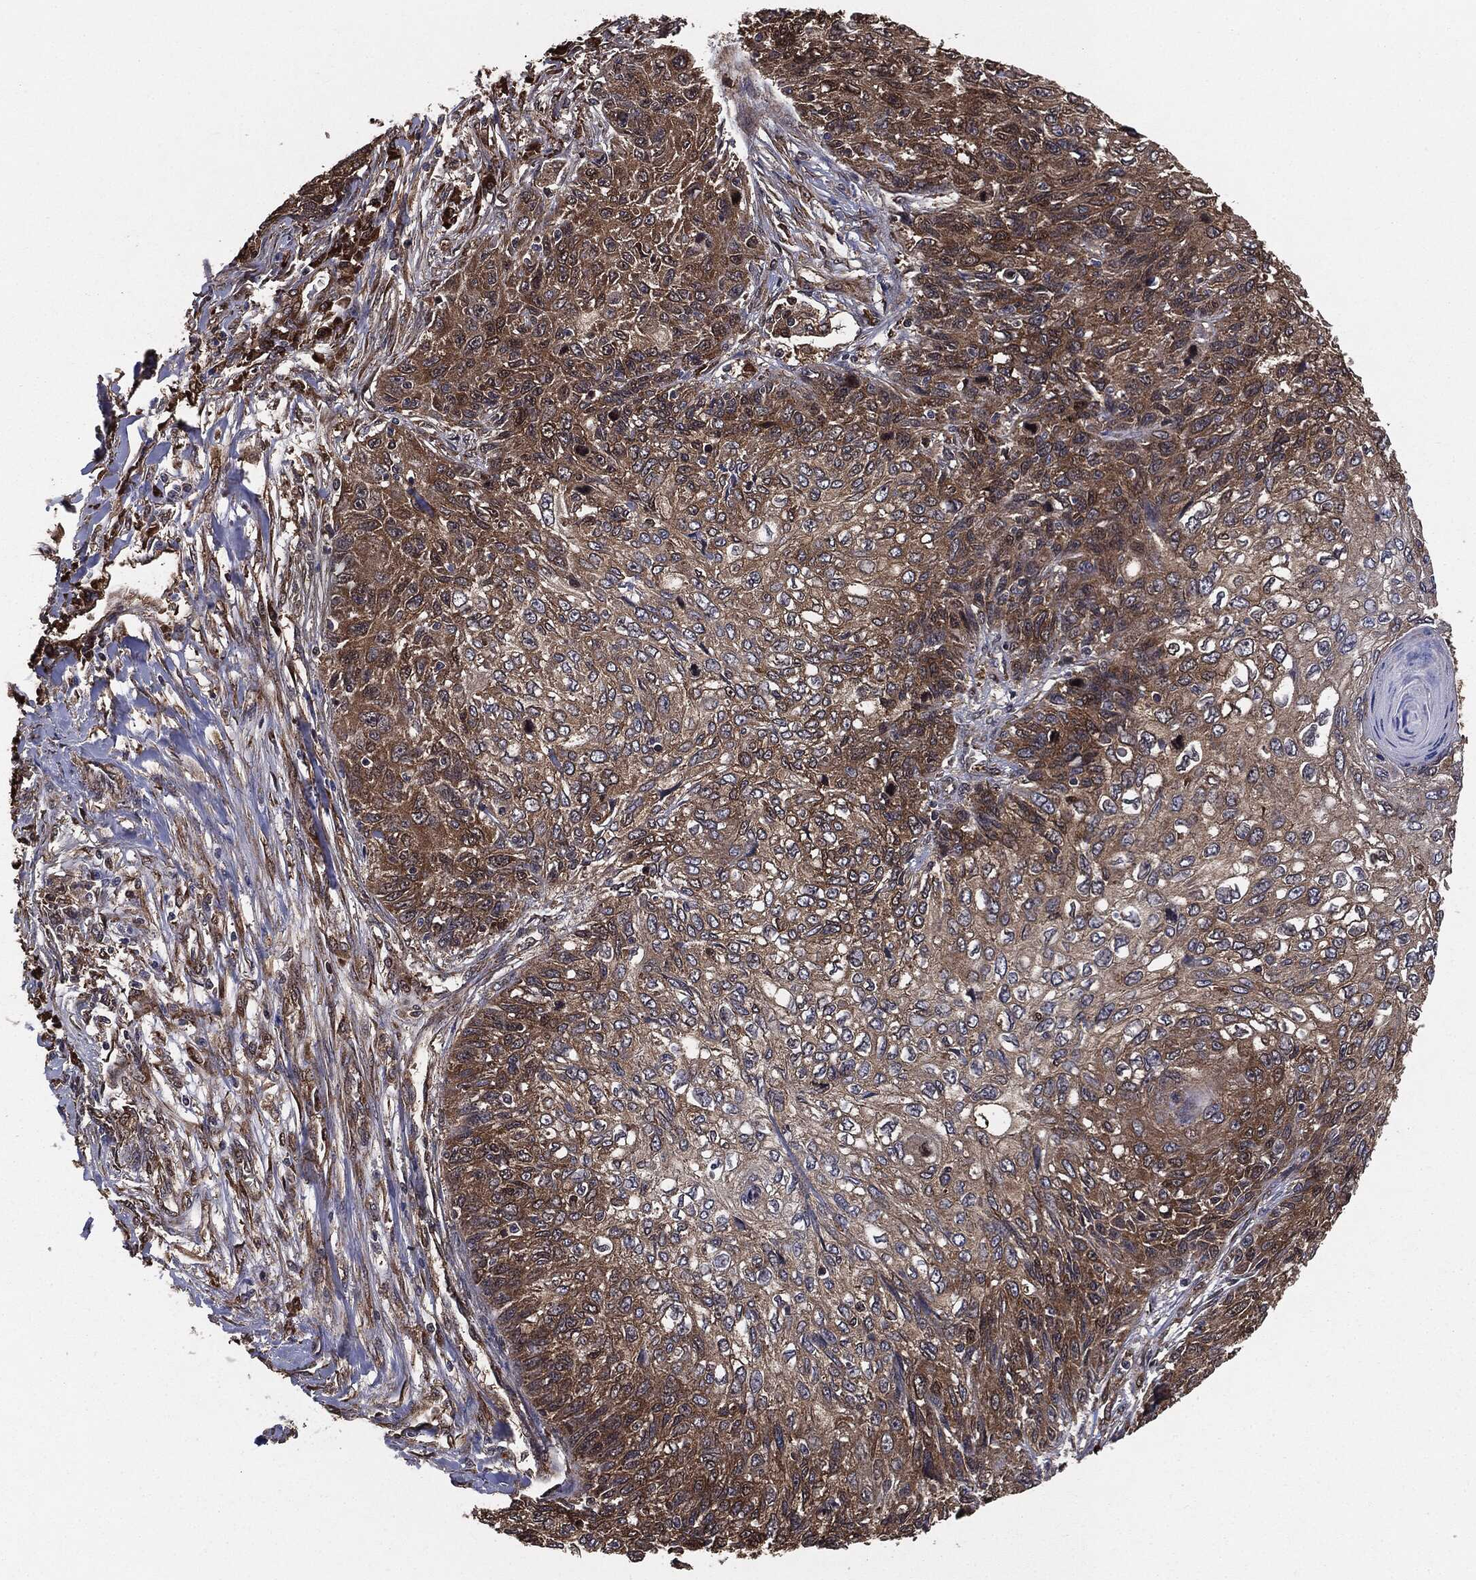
{"staining": {"intensity": "moderate", "quantity": ">75%", "location": "cytoplasmic/membranous"}, "tissue": "skin cancer", "cell_type": "Tumor cells", "image_type": "cancer", "snomed": [{"axis": "morphology", "description": "Squamous cell carcinoma, NOS"}, {"axis": "topography", "description": "Skin"}], "caption": "Skin squamous cell carcinoma was stained to show a protein in brown. There is medium levels of moderate cytoplasmic/membranous expression in about >75% of tumor cells.", "gene": "NME1", "patient": {"sex": "male", "age": 92}}